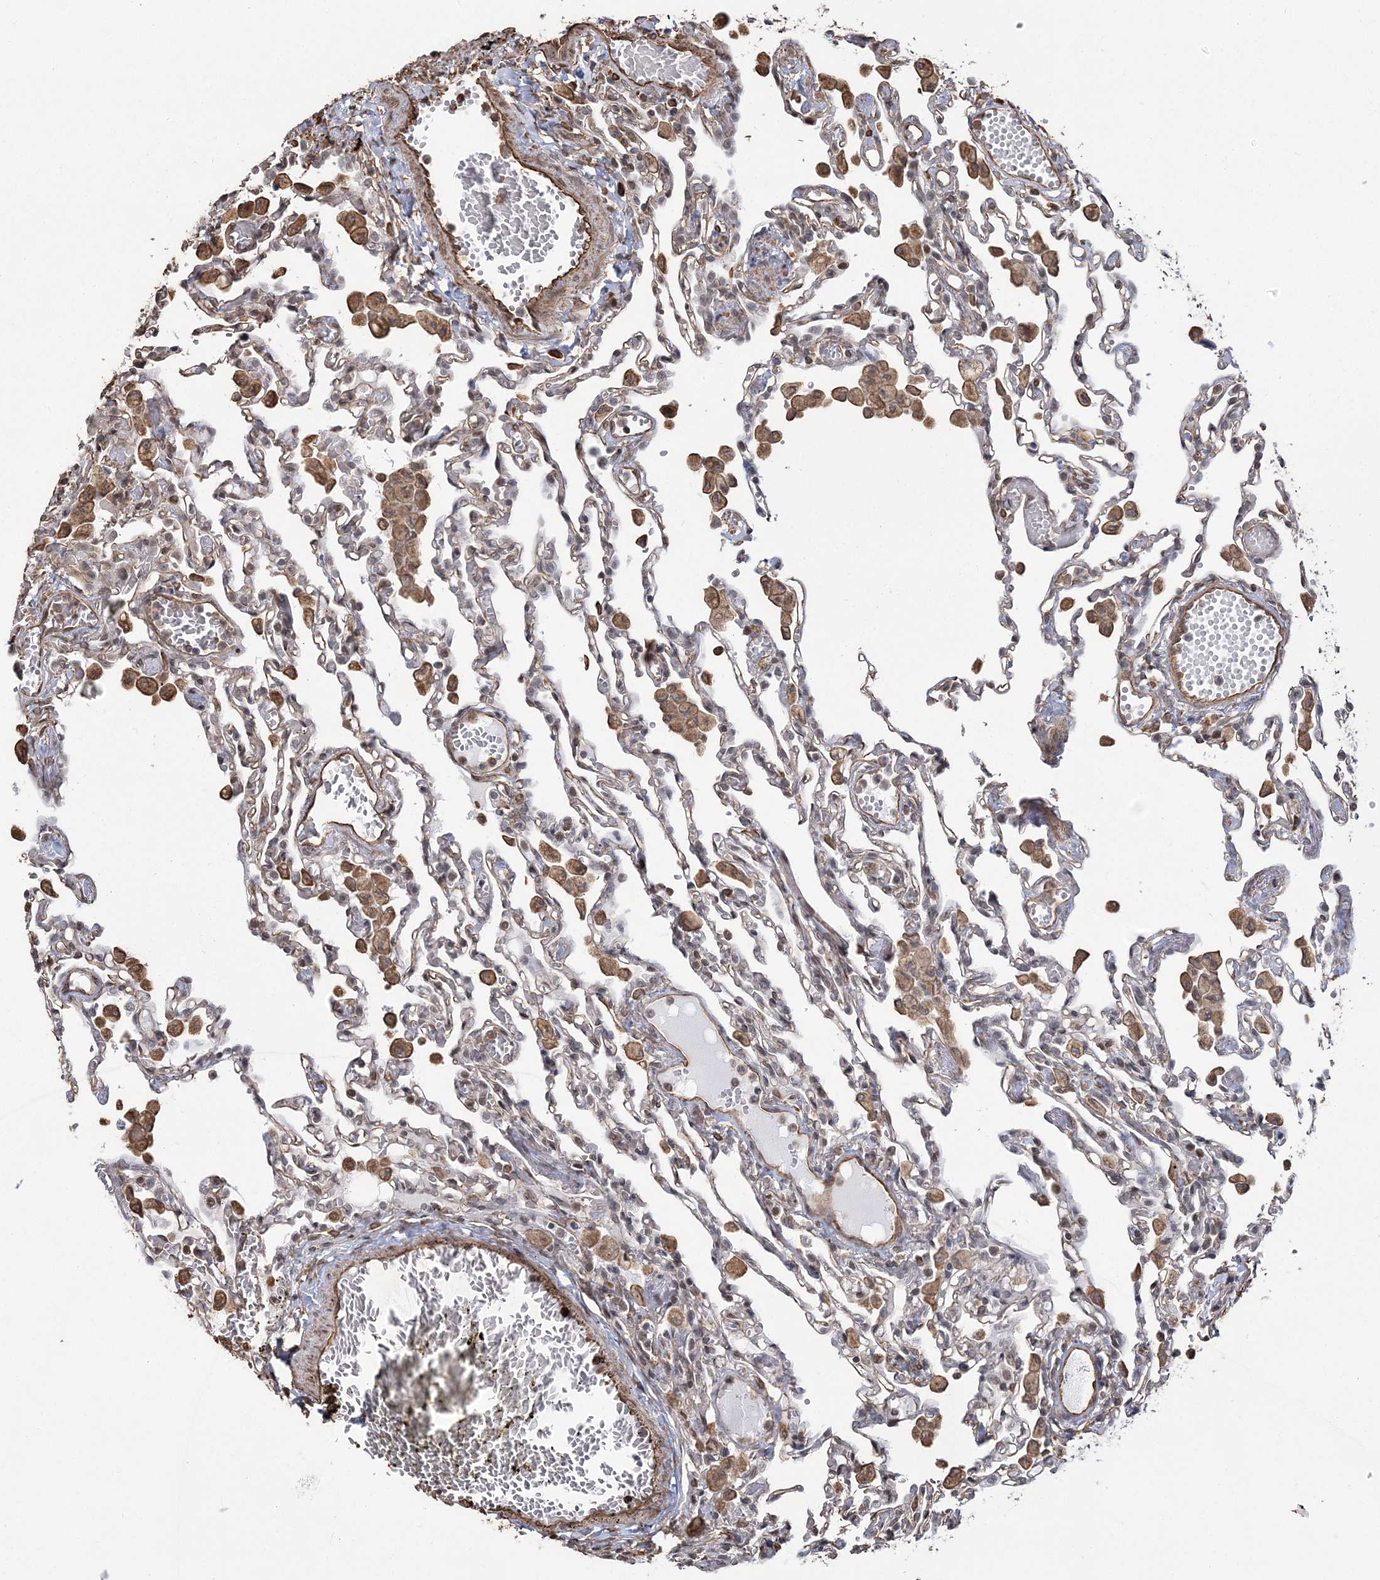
{"staining": {"intensity": "moderate", "quantity": "<25%", "location": "cytoplasmic/membranous"}, "tissue": "lung", "cell_type": "Alveolar cells", "image_type": "normal", "snomed": [{"axis": "morphology", "description": "Normal tissue, NOS"}, {"axis": "topography", "description": "Bronchus"}, {"axis": "topography", "description": "Lung"}], "caption": "Lung stained with immunohistochemistry (IHC) reveals moderate cytoplasmic/membranous expression in about <25% of alveolar cells.", "gene": "ATP11B", "patient": {"sex": "female", "age": 49}}